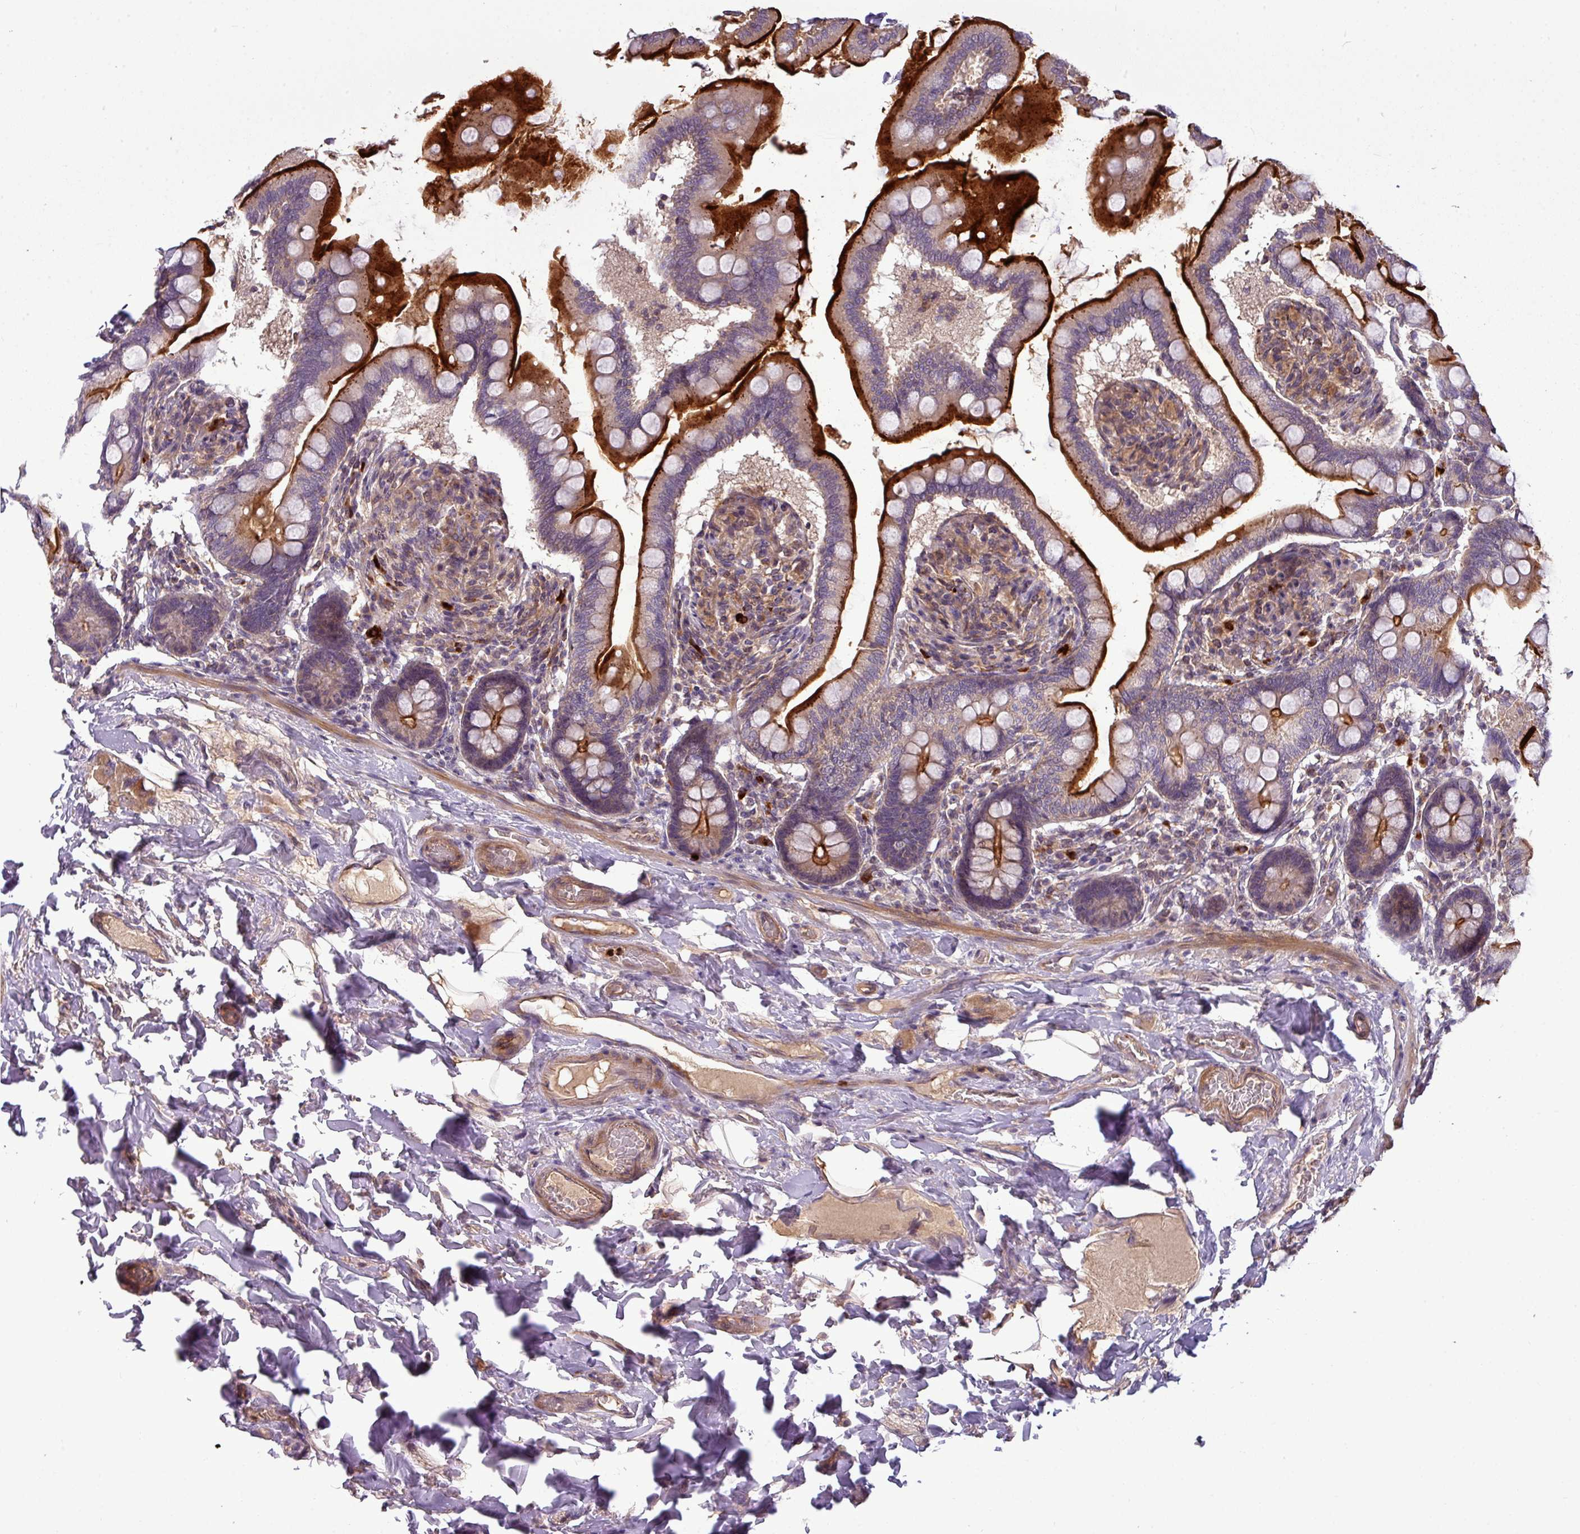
{"staining": {"intensity": "strong", "quantity": "25%-75%", "location": "cytoplasmic/membranous"}, "tissue": "small intestine", "cell_type": "Glandular cells", "image_type": "normal", "snomed": [{"axis": "morphology", "description": "Normal tissue, NOS"}, {"axis": "topography", "description": "Small intestine"}], "caption": "IHC image of unremarkable small intestine: small intestine stained using IHC exhibits high levels of strong protein expression localized specifically in the cytoplasmic/membranous of glandular cells, appearing as a cytoplasmic/membranous brown color.", "gene": "PAPLN", "patient": {"sex": "female", "age": 64}}